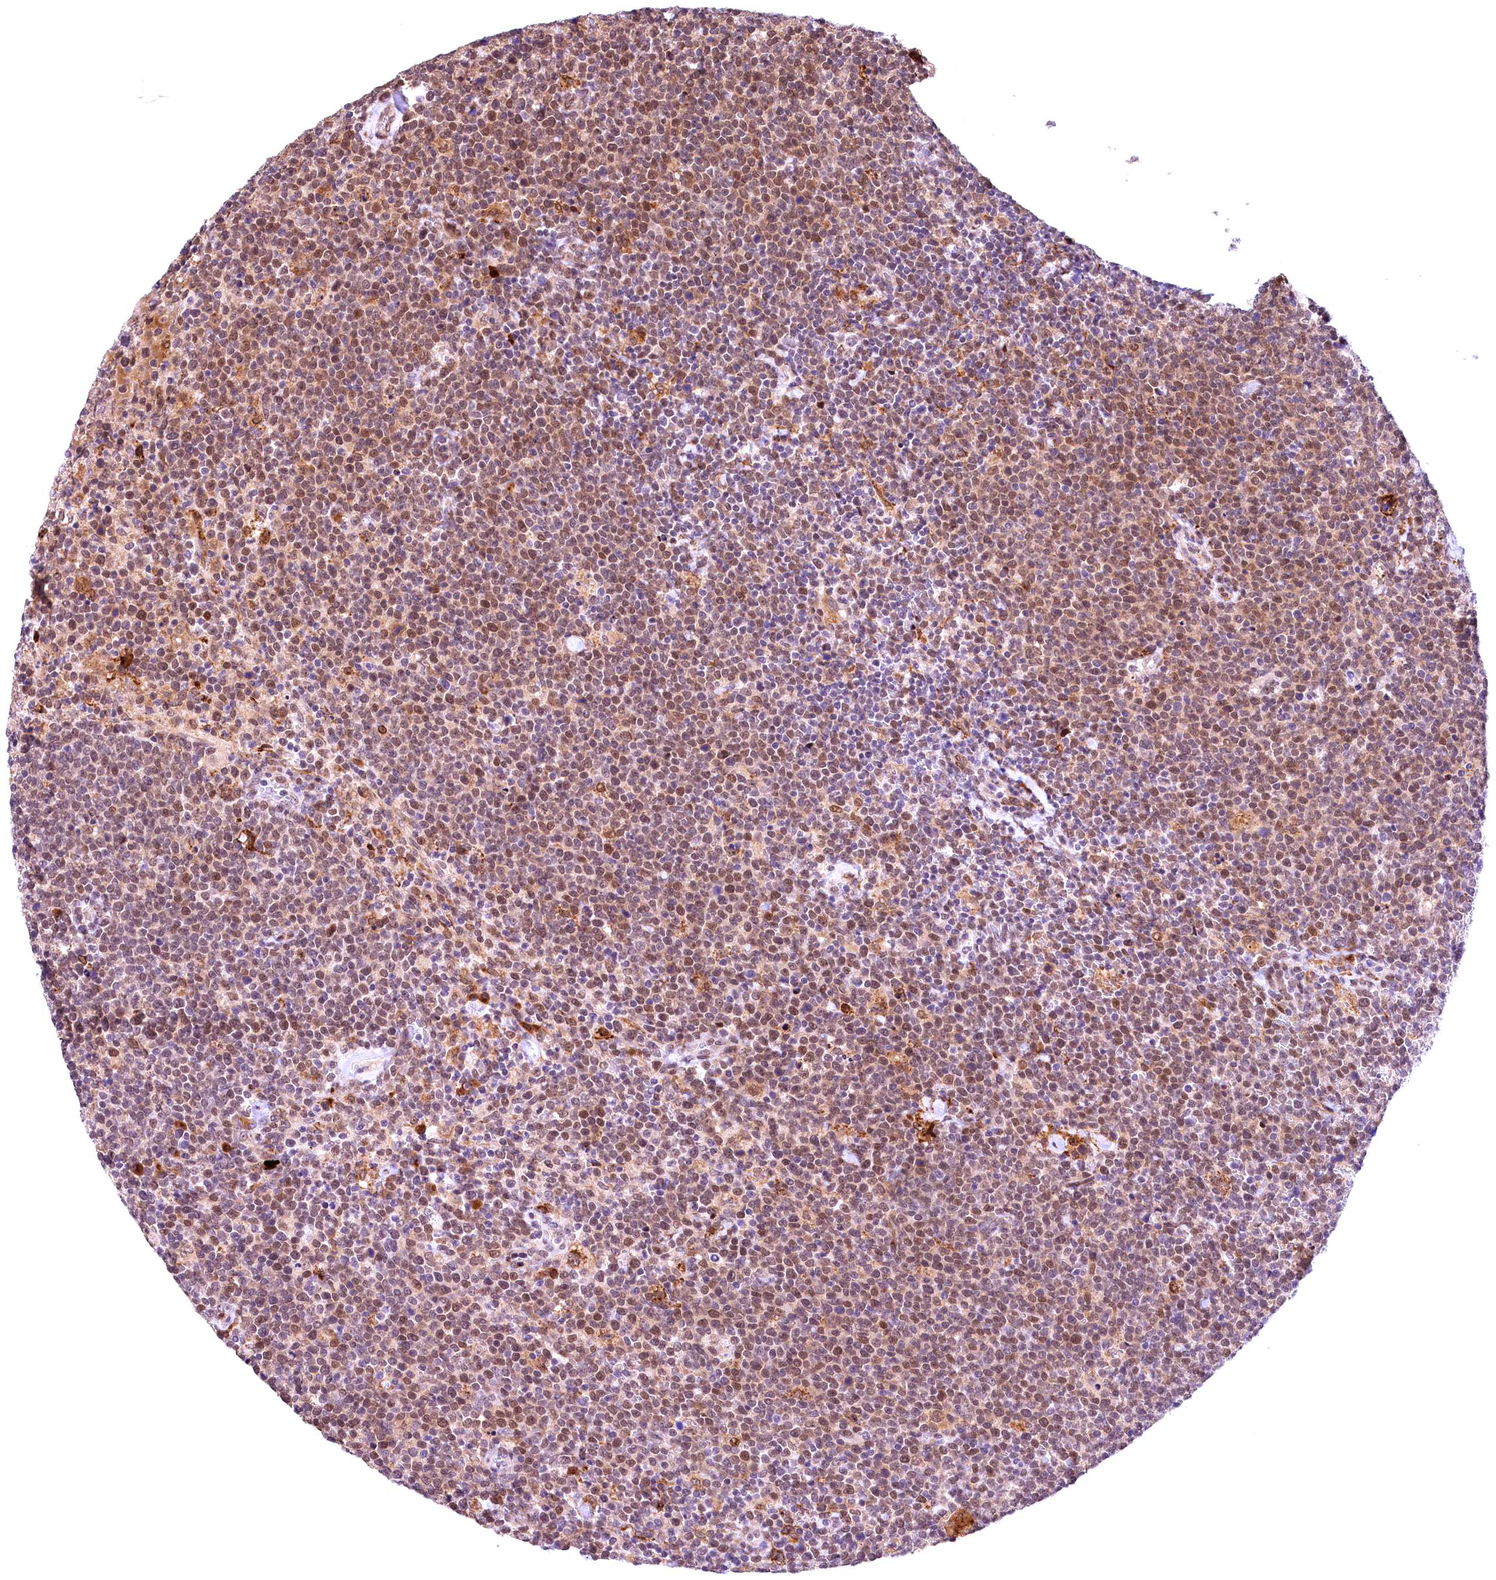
{"staining": {"intensity": "moderate", "quantity": "25%-75%", "location": "nuclear"}, "tissue": "lymphoma", "cell_type": "Tumor cells", "image_type": "cancer", "snomed": [{"axis": "morphology", "description": "Malignant lymphoma, non-Hodgkin's type, High grade"}, {"axis": "topography", "description": "Lymph node"}], "caption": "Moderate nuclear positivity is seen in about 25%-75% of tumor cells in lymphoma.", "gene": "FBXO45", "patient": {"sex": "male", "age": 61}}